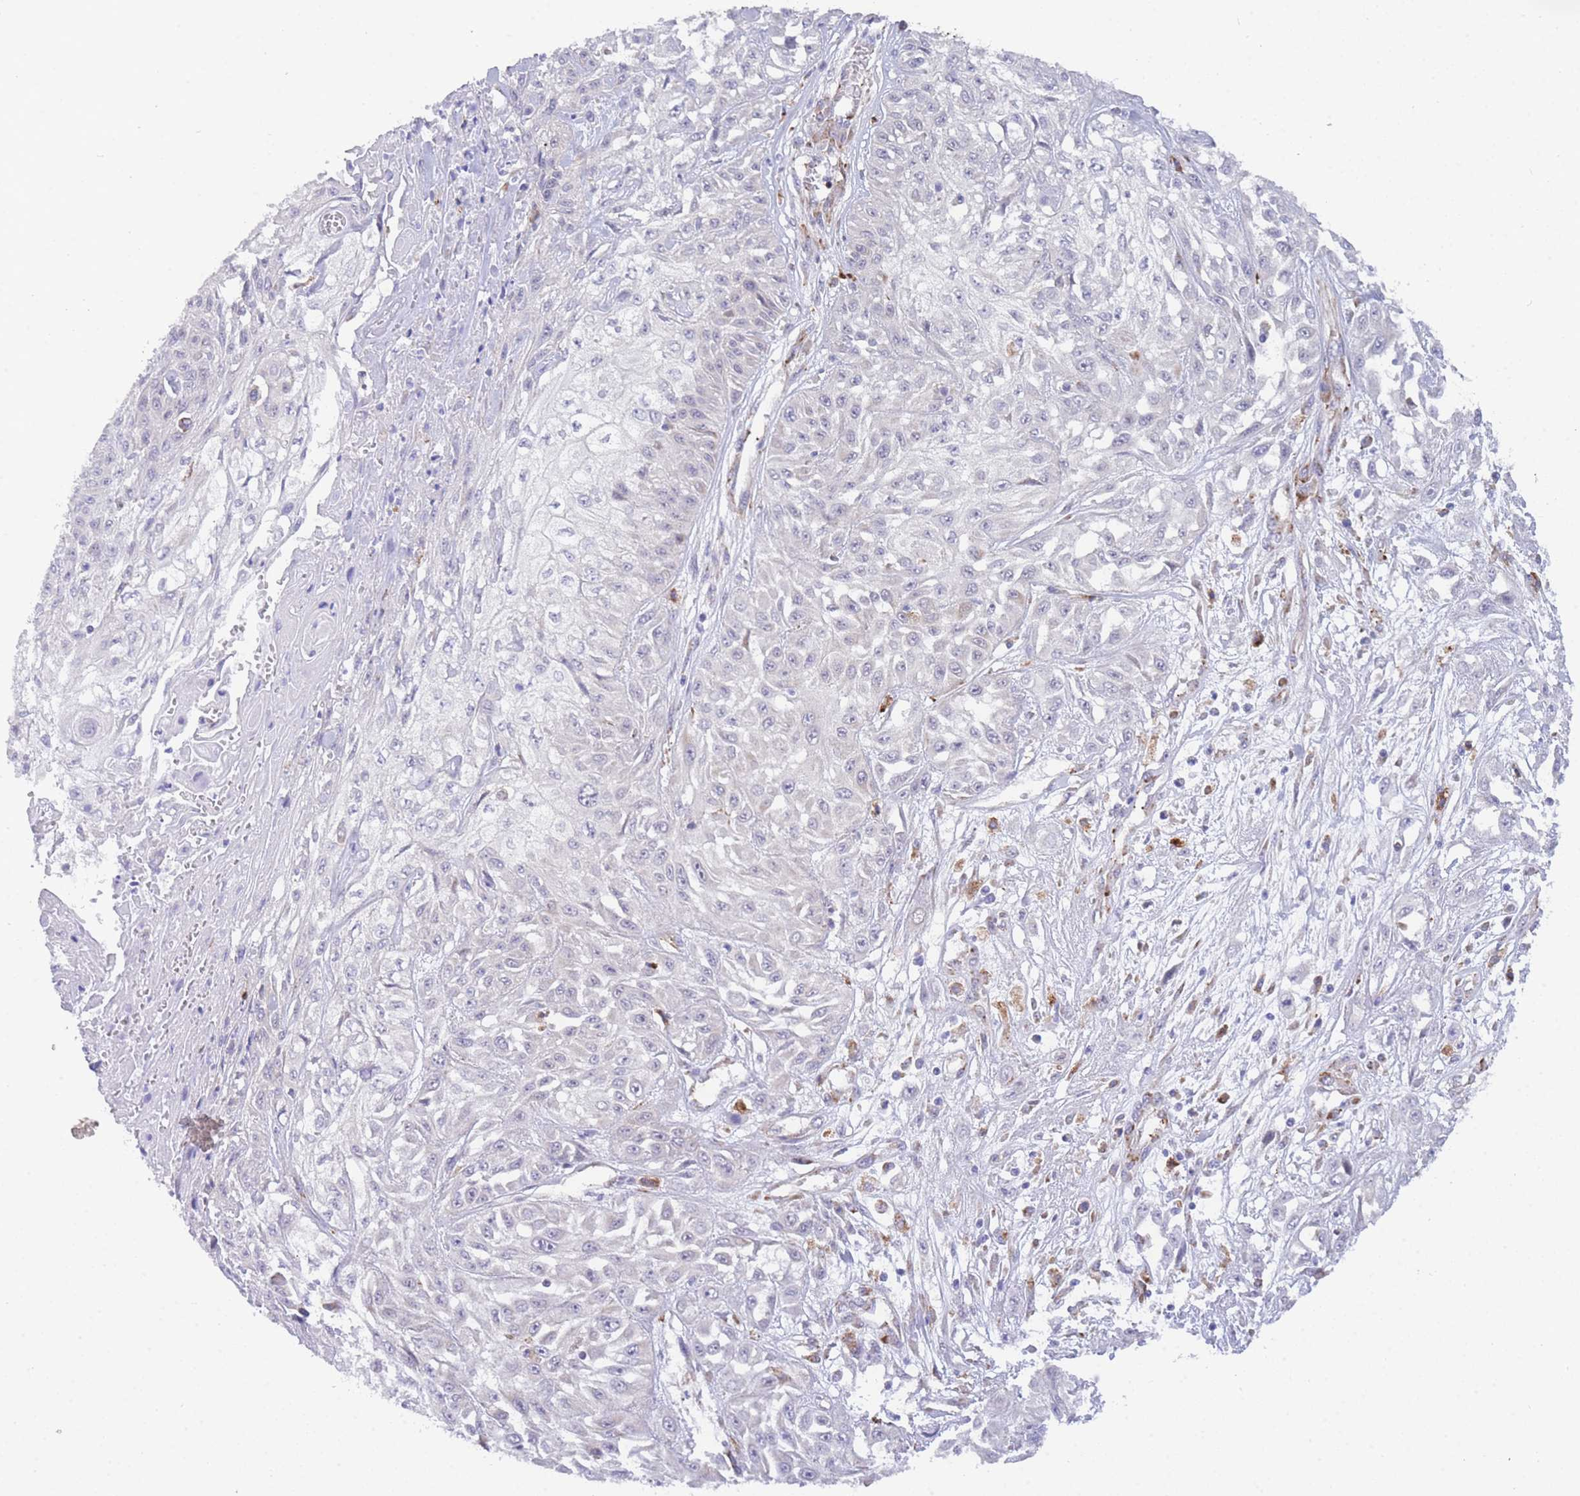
{"staining": {"intensity": "negative", "quantity": "none", "location": "none"}, "tissue": "skin cancer", "cell_type": "Tumor cells", "image_type": "cancer", "snomed": [{"axis": "morphology", "description": "Squamous cell carcinoma, NOS"}, {"axis": "morphology", "description": "Squamous cell carcinoma, metastatic, NOS"}, {"axis": "topography", "description": "Skin"}, {"axis": "topography", "description": "Lymph node"}], "caption": "This is a image of immunohistochemistry (IHC) staining of metastatic squamous cell carcinoma (skin), which shows no staining in tumor cells.", "gene": "ZNF510", "patient": {"sex": "male", "age": 75}}